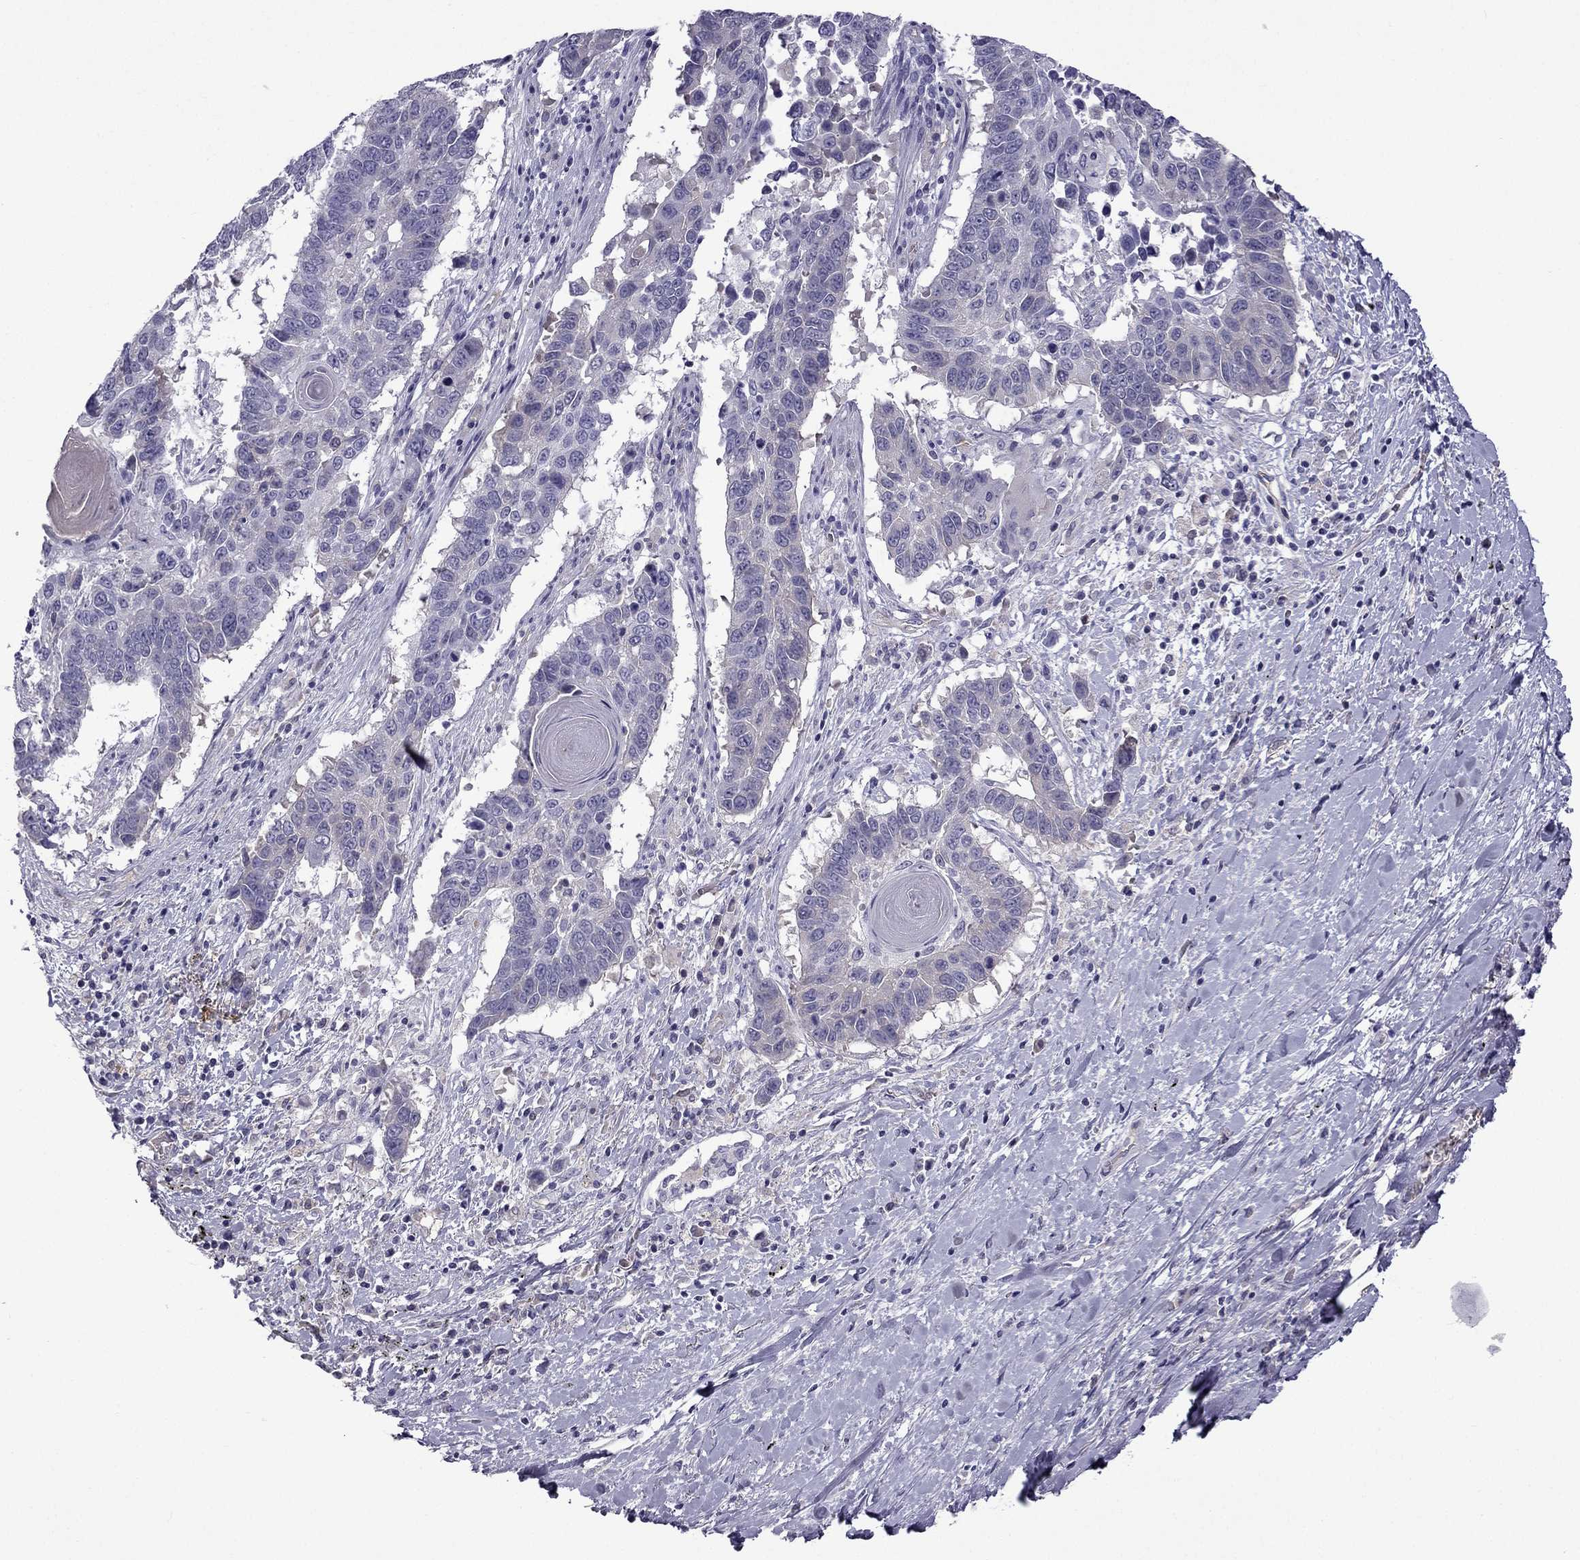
{"staining": {"intensity": "negative", "quantity": "none", "location": "none"}, "tissue": "lung cancer", "cell_type": "Tumor cells", "image_type": "cancer", "snomed": [{"axis": "morphology", "description": "Squamous cell carcinoma, NOS"}, {"axis": "topography", "description": "Lung"}], "caption": "Lung cancer (squamous cell carcinoma) was stained to show a protein in brown. There is no significant expression in tumor cells.", "gene": "STOML3", "patient": {"sex": "male", "age": 73}}